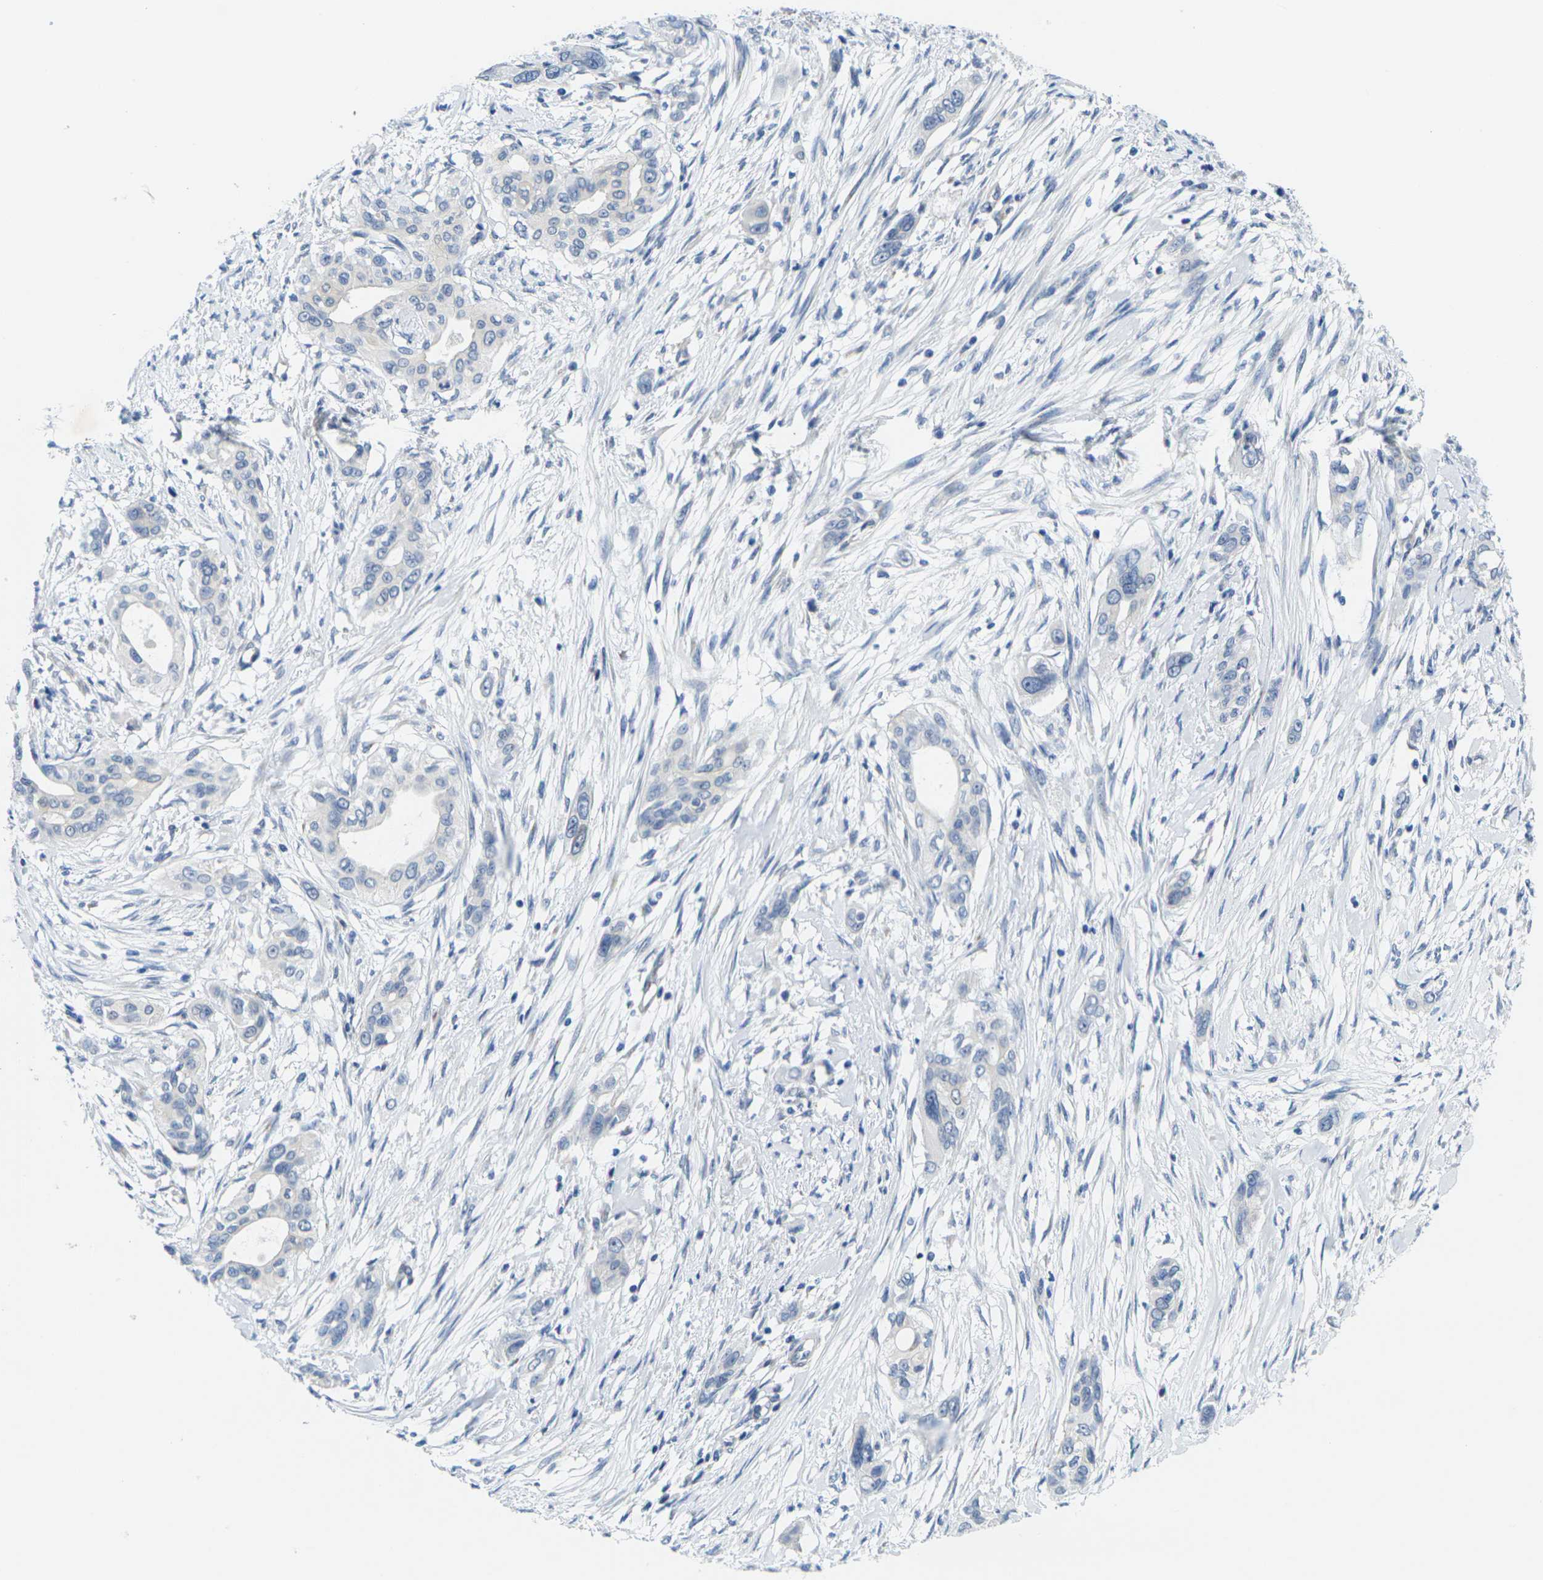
{"staining": {"intensity": "negative", "quantity": "none", "location": "none"}, "tissue": "pancreatic cancer", "cell_type": "Tumor cells", "image_type": "cancer", "snomed": [{"axis": "morphology", "description": "Adenocarcinoma, NOS"}, {"axis": "topography", "description": "Pancreas"}], "caption": "Protein analysis of pancreatic cancer (adenocarcinoma) exhibits no significant positivity in tumor cells.", "gene": "CRK", "patient": {"sex": "female", "age": 60}}